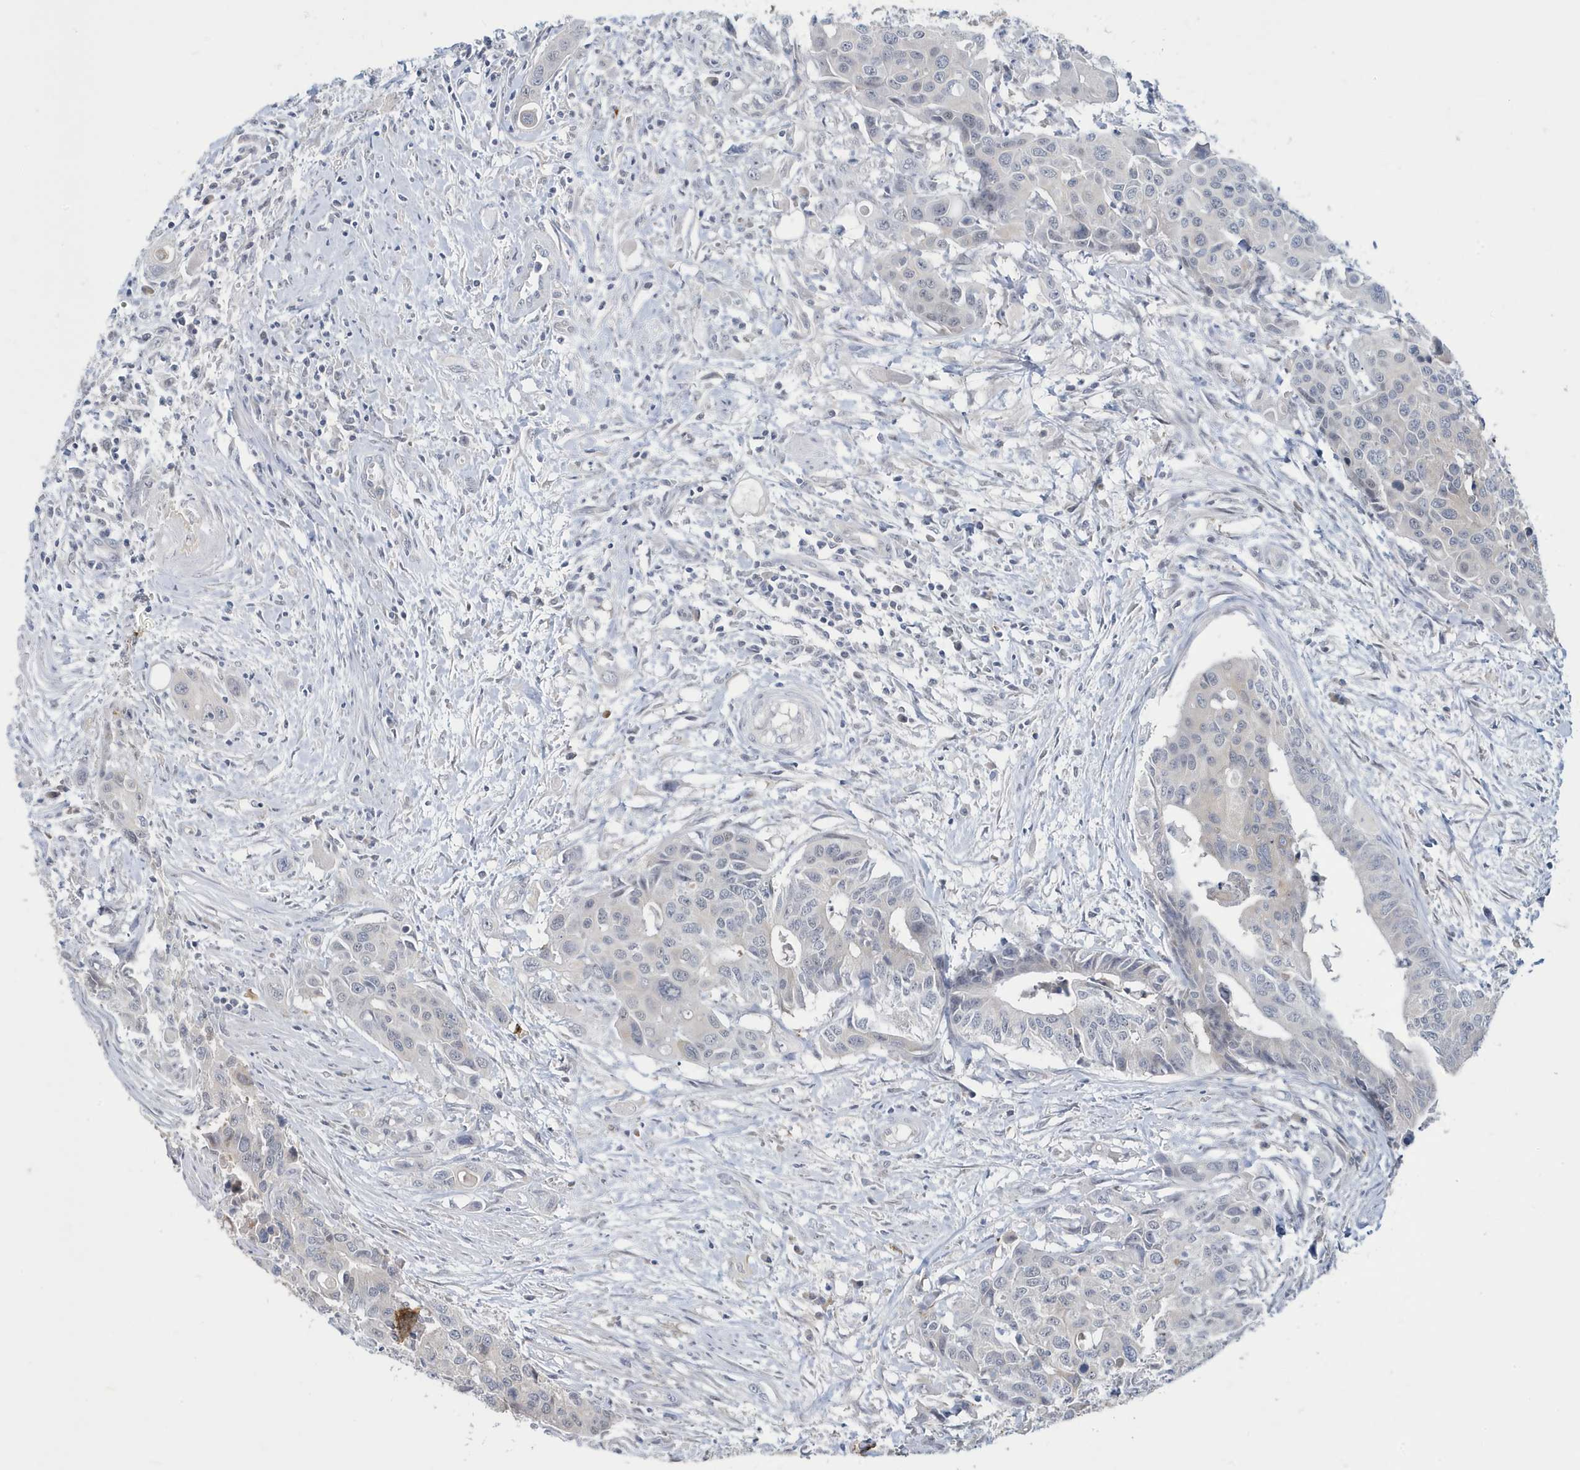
{"staining": {"intensity": "negative", "quantity": "none", "location": "none"}, "tissue": "colorectal cancer", "cell_type": "Tumor cells", "image_type": "cancer", "snomed": [{"axis": "morphology", "description": "Adenocarcinoma, NOS"}, {"axis": "topography", "description": "Colon"}], "caption": "There is no significant staining in tumor cells of colorectal cancer (adenocarcinoma).", "gene": "ZNF654", "patient": {"sex": "male", "age": 77}}